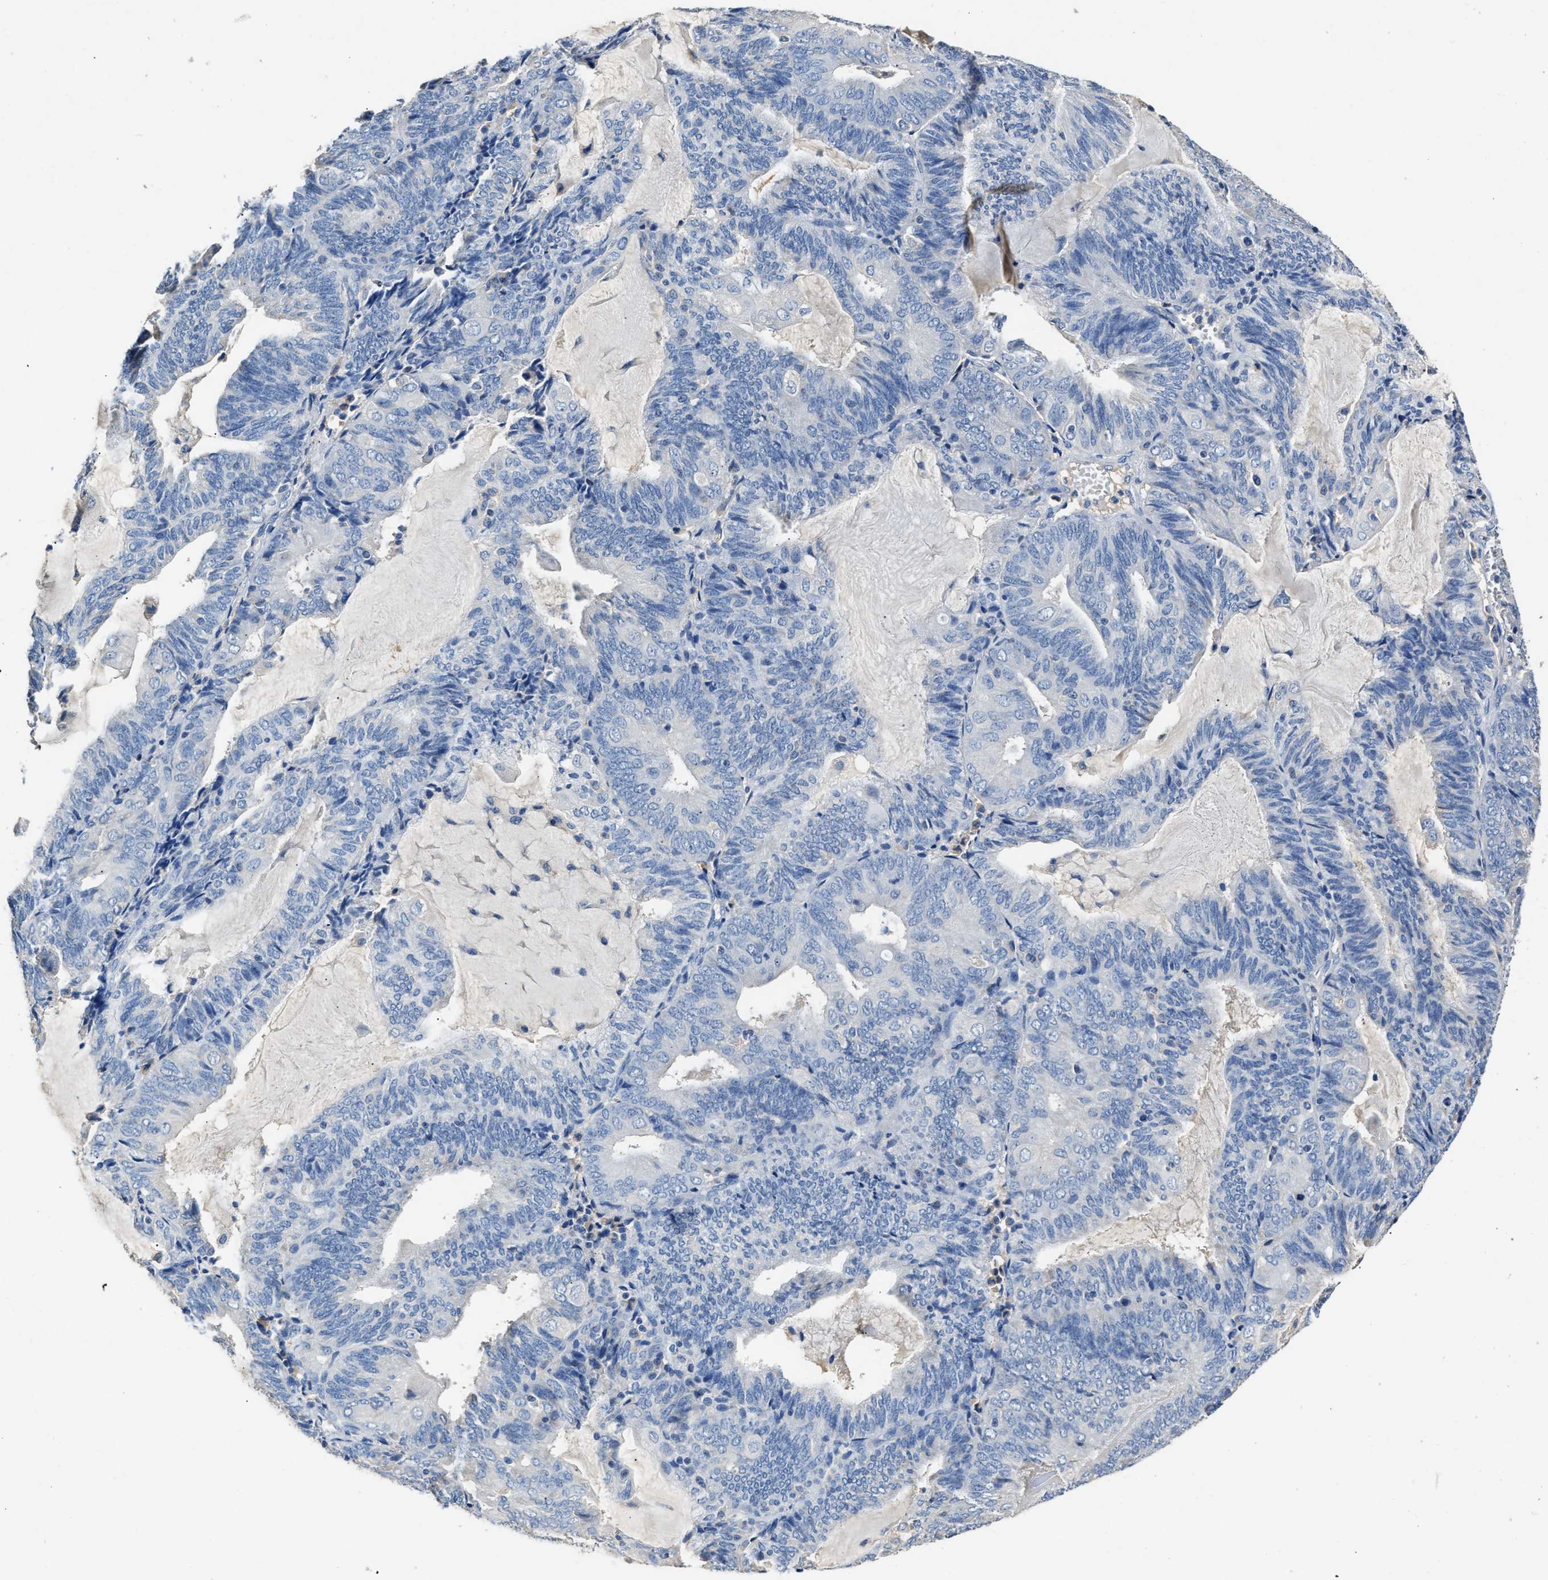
{"staining": {"intensity": "negative", "quantity": "none", "location": "none"}, "tissue": "endometrial cancer", "cell_type": "Tumor cells", "image_type": "cancer", "snomed": [{"axis": "morphology", "description": "Adenocarcinoma, NOS"}, {"axis": "topography", "description": "Endometrium"}], "caption": "DAB (3,3'-diaminobenzidine) immunohistochemical staining of human endometrial adenocarcinoma reveals no significant staining in tumor cells.", "gene": "SLCO2B1", "patient": {"sex": "female", "age": 81}}